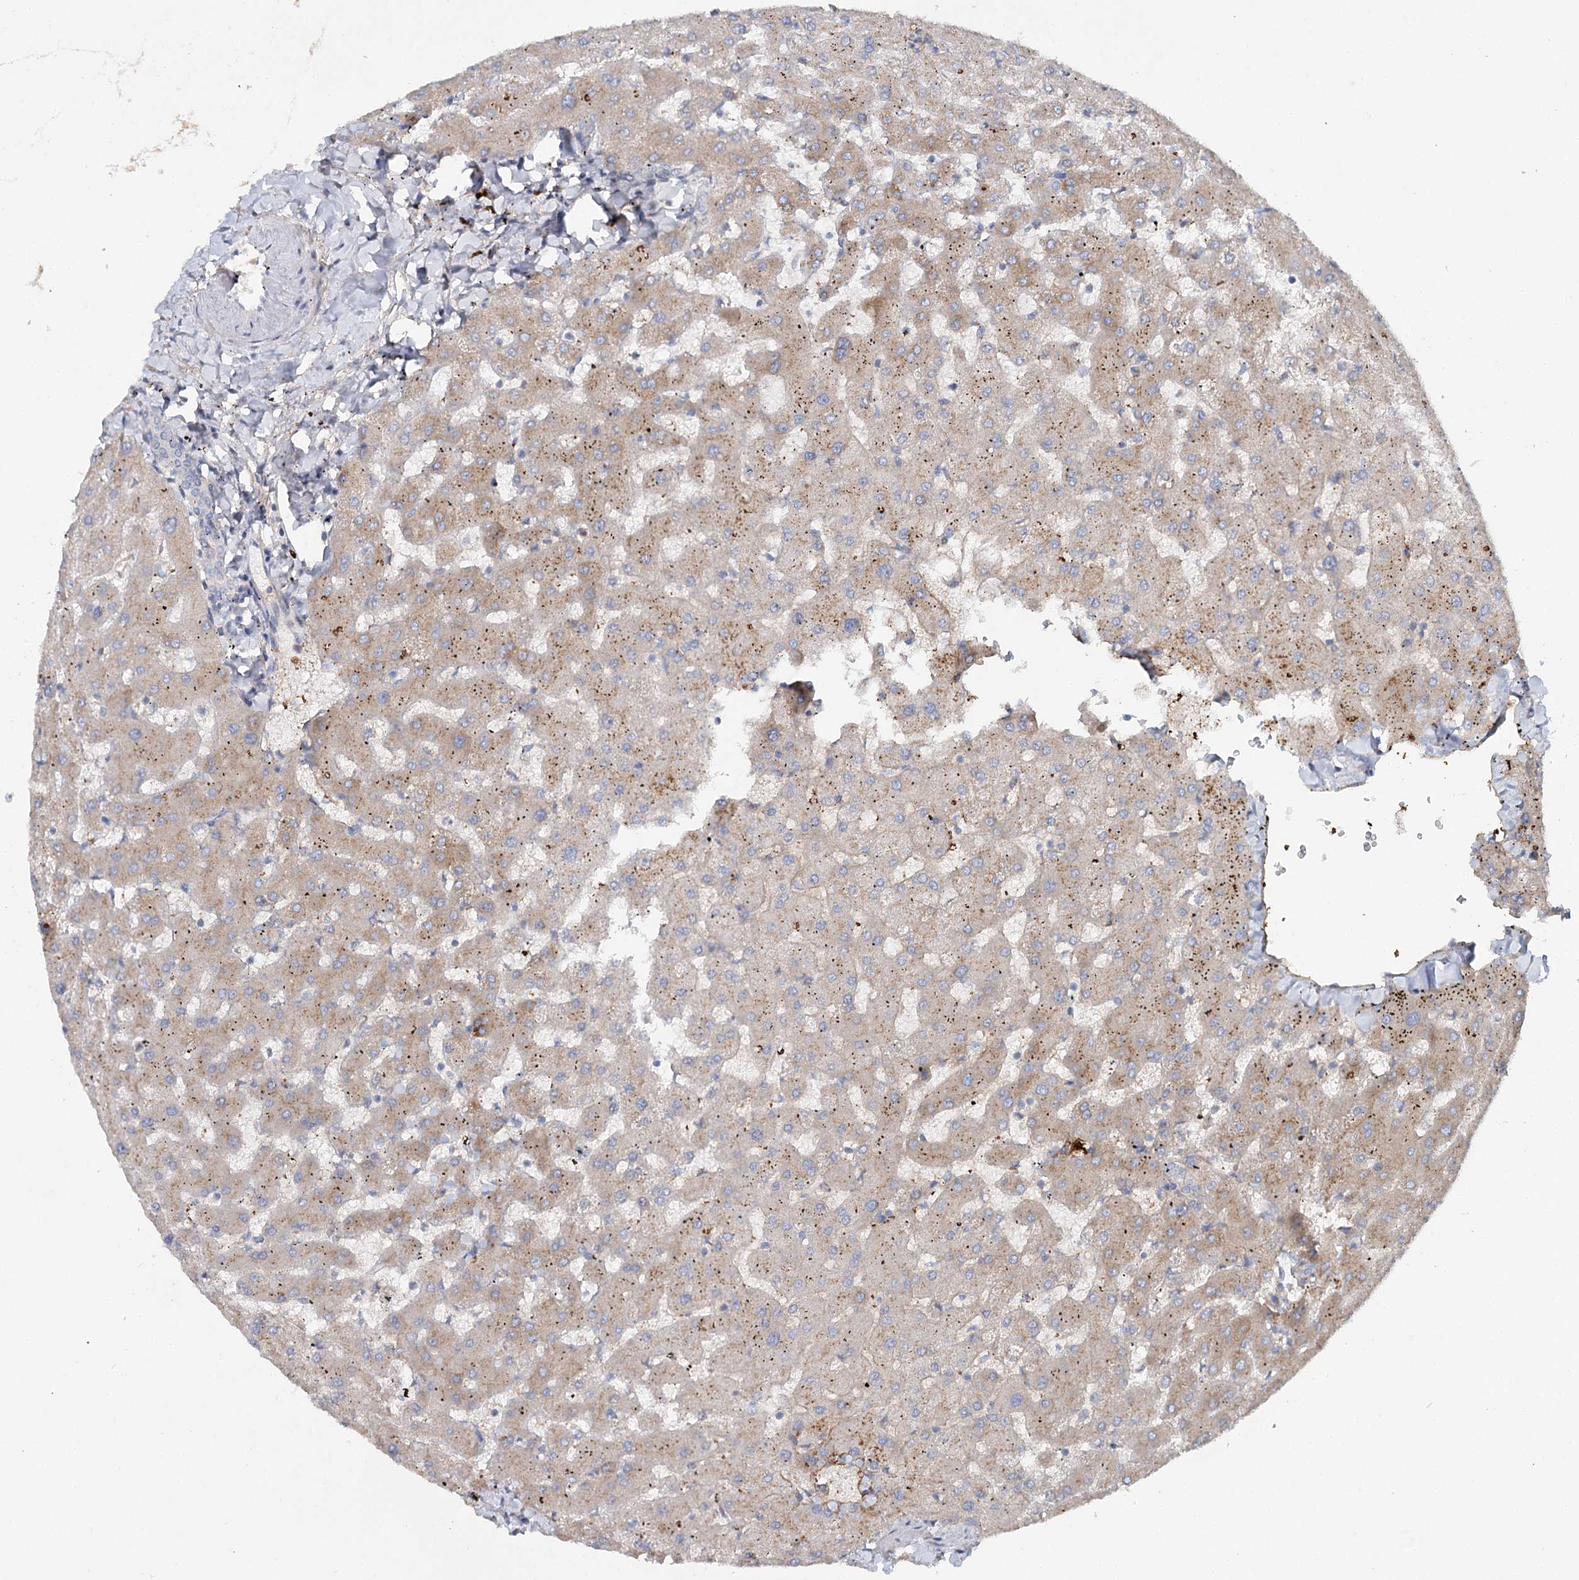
{"staining": {"intensity": "negative", "quantity": "none", "location": "none"}, "tissue": "liver", "cell_type": "Cholangiocytes", "image_type": "normal", "snomed": [{"axis": "morphology", "description": "Normal tissue, NOS"}, {"axis": "topography", "description": "Liver"}], "caption": "Liver stained for a protein using immunohistochemistry (IHC) displays no staining cholangiocytes.", "gene": "ALKBH8", "patient": {"sex": "female", "age": 63}}